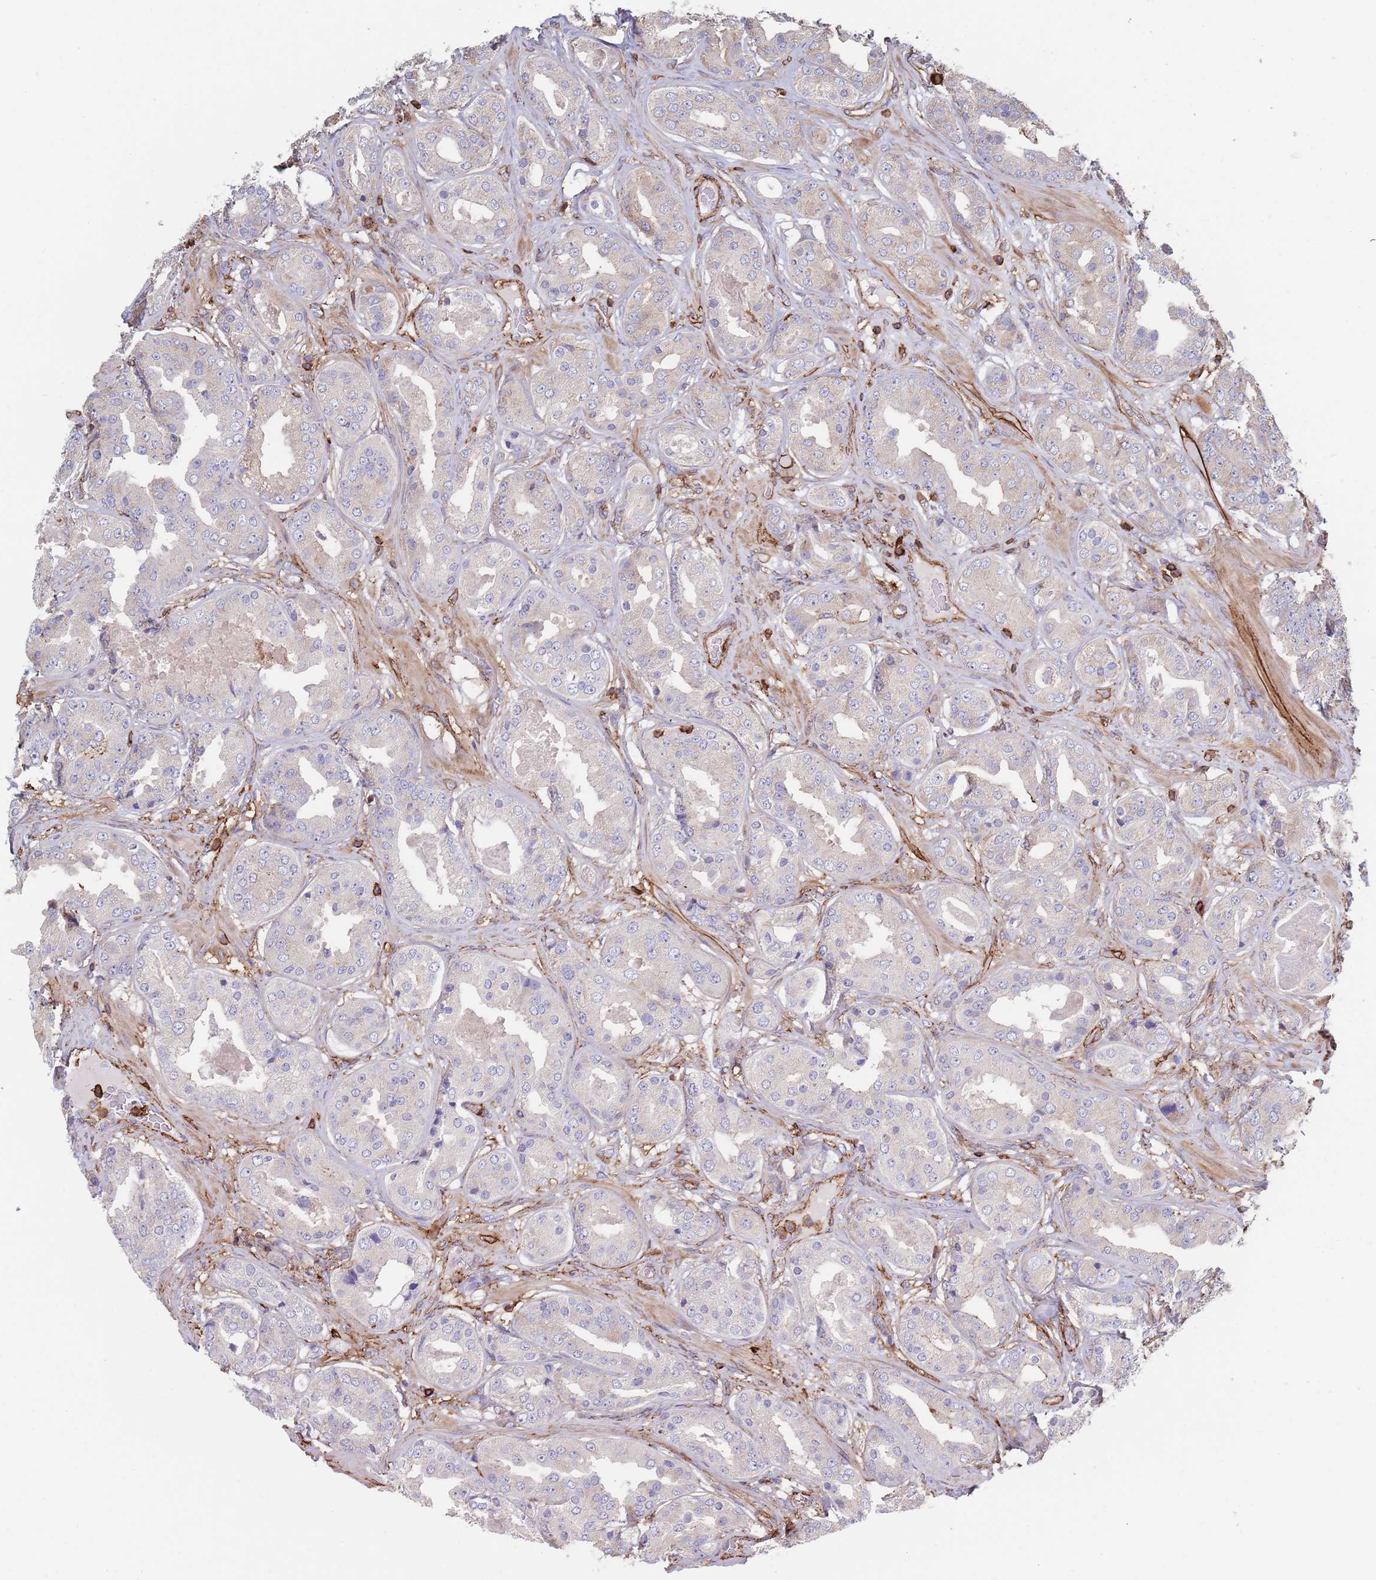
{"staining": {"intensity": "negative", "quantity": "none", "location": "none"}, "tissue": "prostate cancer", "cell_type": "Tumor cells", "image_type": "cancer", "snomed": [{"axis": "morphology", "description": "Adenocarcinoma, High grade"}, {"axis": "topography", "description": "Prostate"}], "caption": "A high-resolution micrograph shows immunohistochemistry (IHC) staining of prostate high-grade adenocarcinoma, which displays no significant staining in tumor cells.", "gene": "RNF144A", "patient": {"sex": "male", "age": 63}}